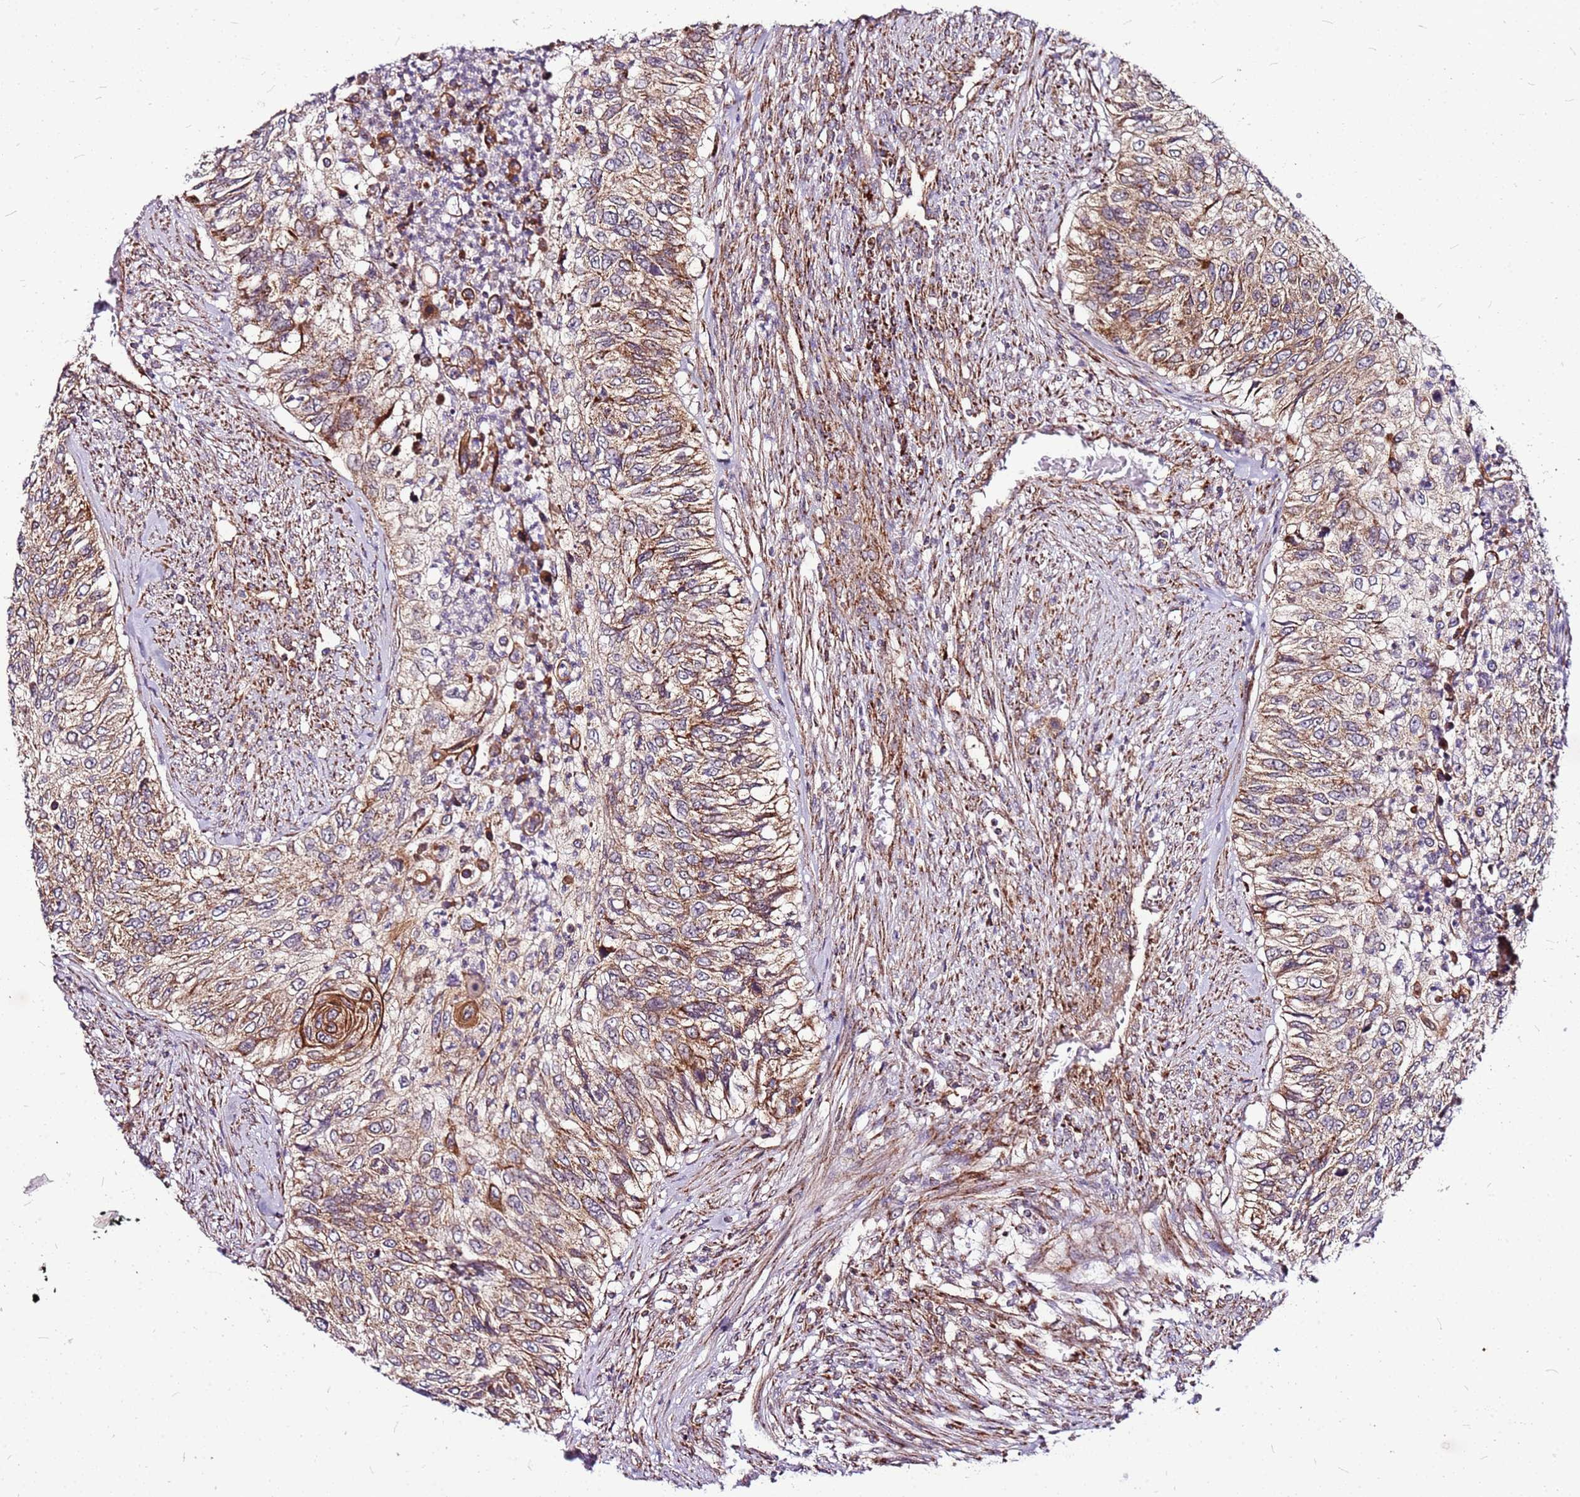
{"staining": {"intensity": "moderate", "quantity": ">75%", "location": "cytoplasmic/membranous"}, "tissue": "urothelial cancer", "cell_type": "Tumor cells", "image_type": "cancer", "snomed": [{"axis": "morphology", "description": "Urothelial carcinoma, High grade"}, {"axis": "topography", "description": "Urinary bladder"}], "caption": "A histopathology image of urothelial cancer stained for a protein exhibits moderate cytoplasmic/membranous brown staining in tumor cells.", "gene": "OR51T1", "patient": {"sex": "female", "age": 60}}